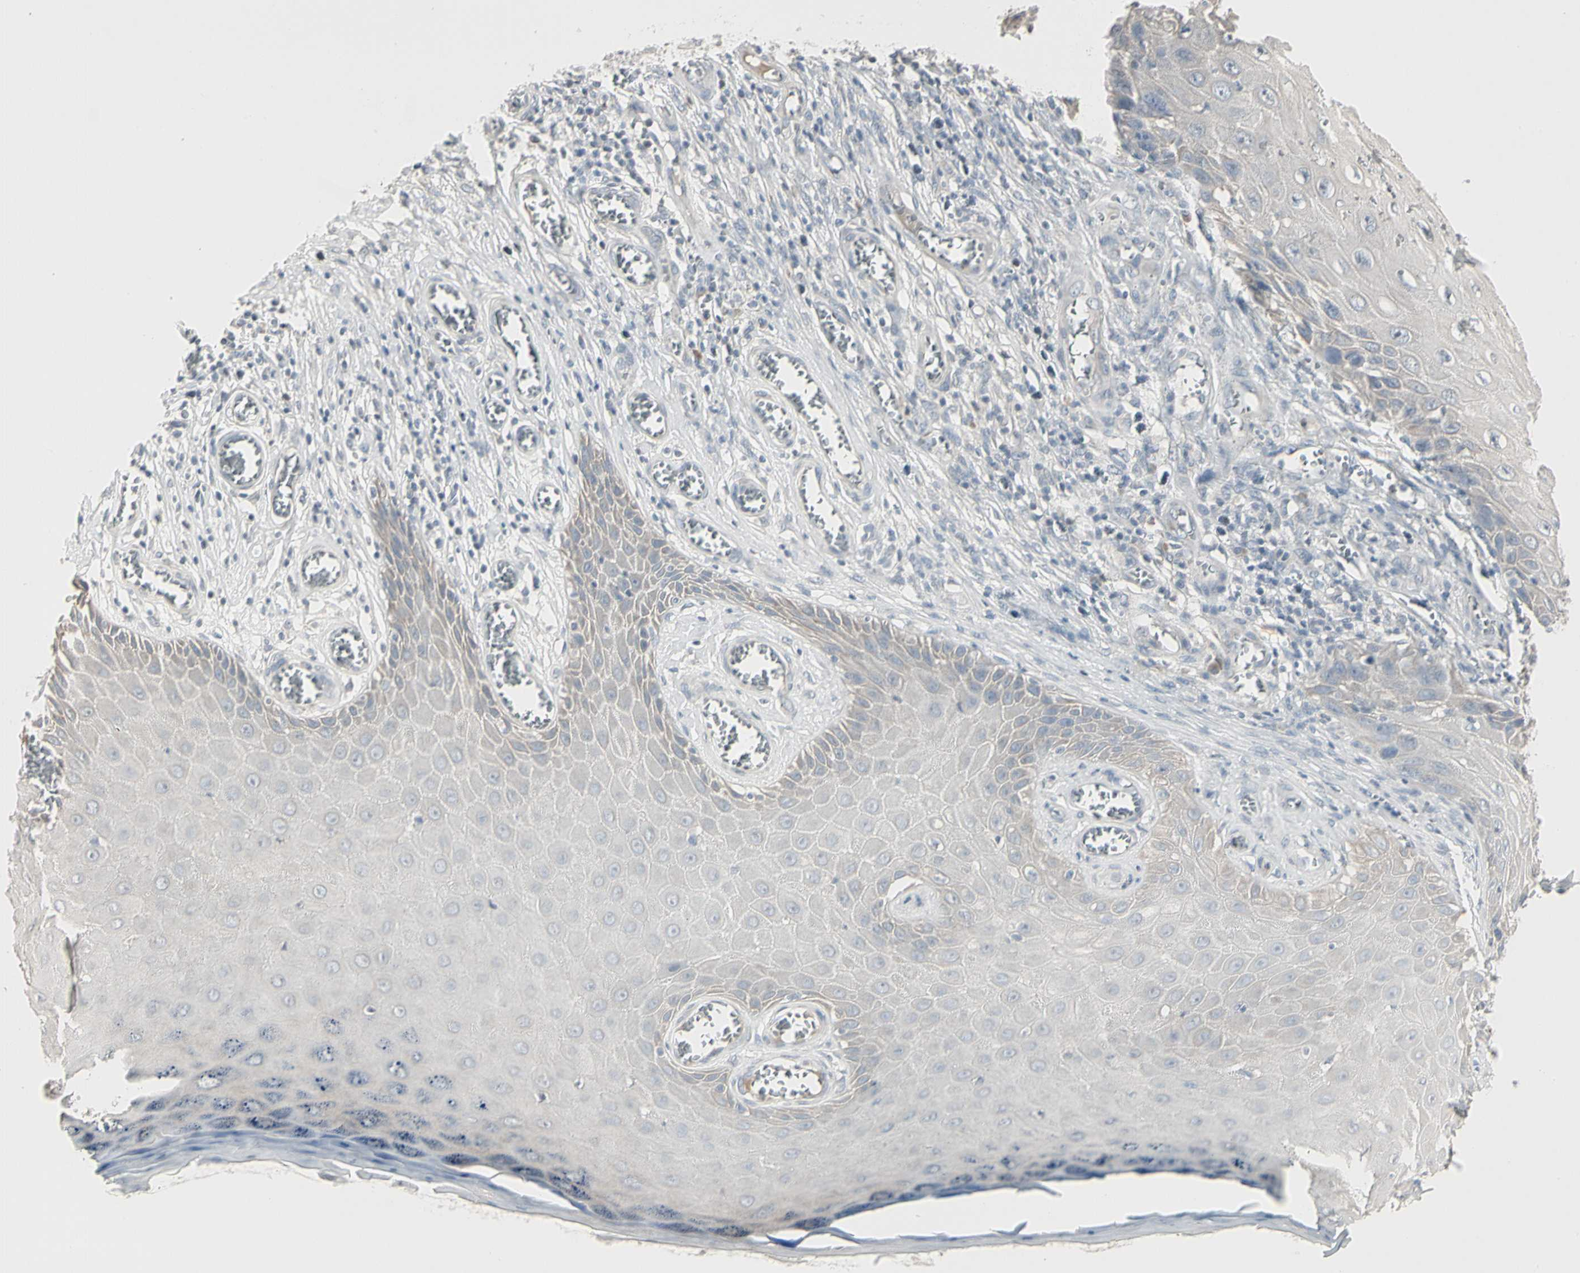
{"staining": {"intensity": "negative", "quantity": "none", "location": "none"}, "tissue": "skin cancer", "cell_type": "Tumor cells", "image_type": "cancer", "snomed": [{"axis": "morphology", "description": "Squamous cell carcinoma, NOS"}, {"axis": "topography", "description": "Skin"}], "caption": "Immunohistochemistry micrograph of neoplastic tissue: human skin squamous cell carcinoma stained with DAB (3,3'-diaminobenzidine) reveals no significant protein positivity in tumor cells.", "gene": "DMPK", "patient": {"sex": "female", "age": 73}}